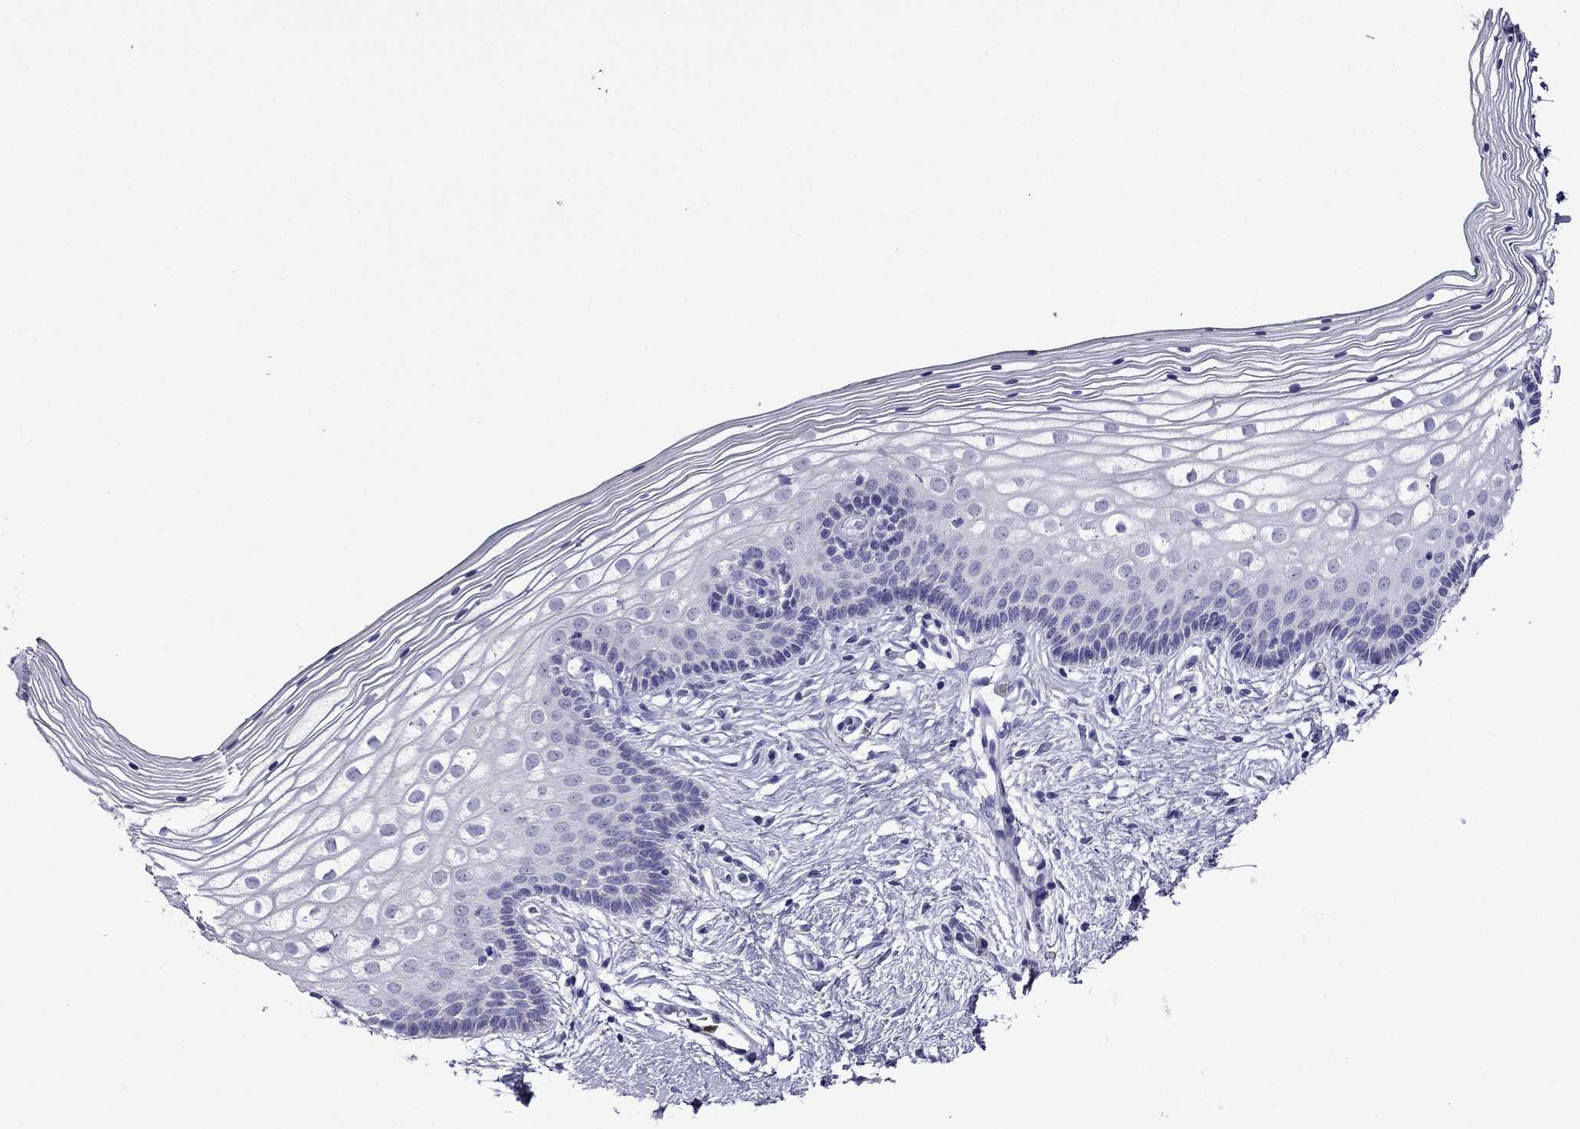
{"staining": {"intensity": "negative", "quantity": "none", "location": "none"}, "tissue": "vagina", "cell_type": "Squamous epithelial cells", "image_type": "normal", "snomed": [{"axis": "morphology", "description": "Normal tissue, NOS"}, {"axis": "topography", "description": "Vagina"}], "caption": "Image shows no significant protein staining in squamous epithelial cells of unremarkable vagina.", "gene": "CDHR4", "patient": {"sex": "female", "age": 36}}